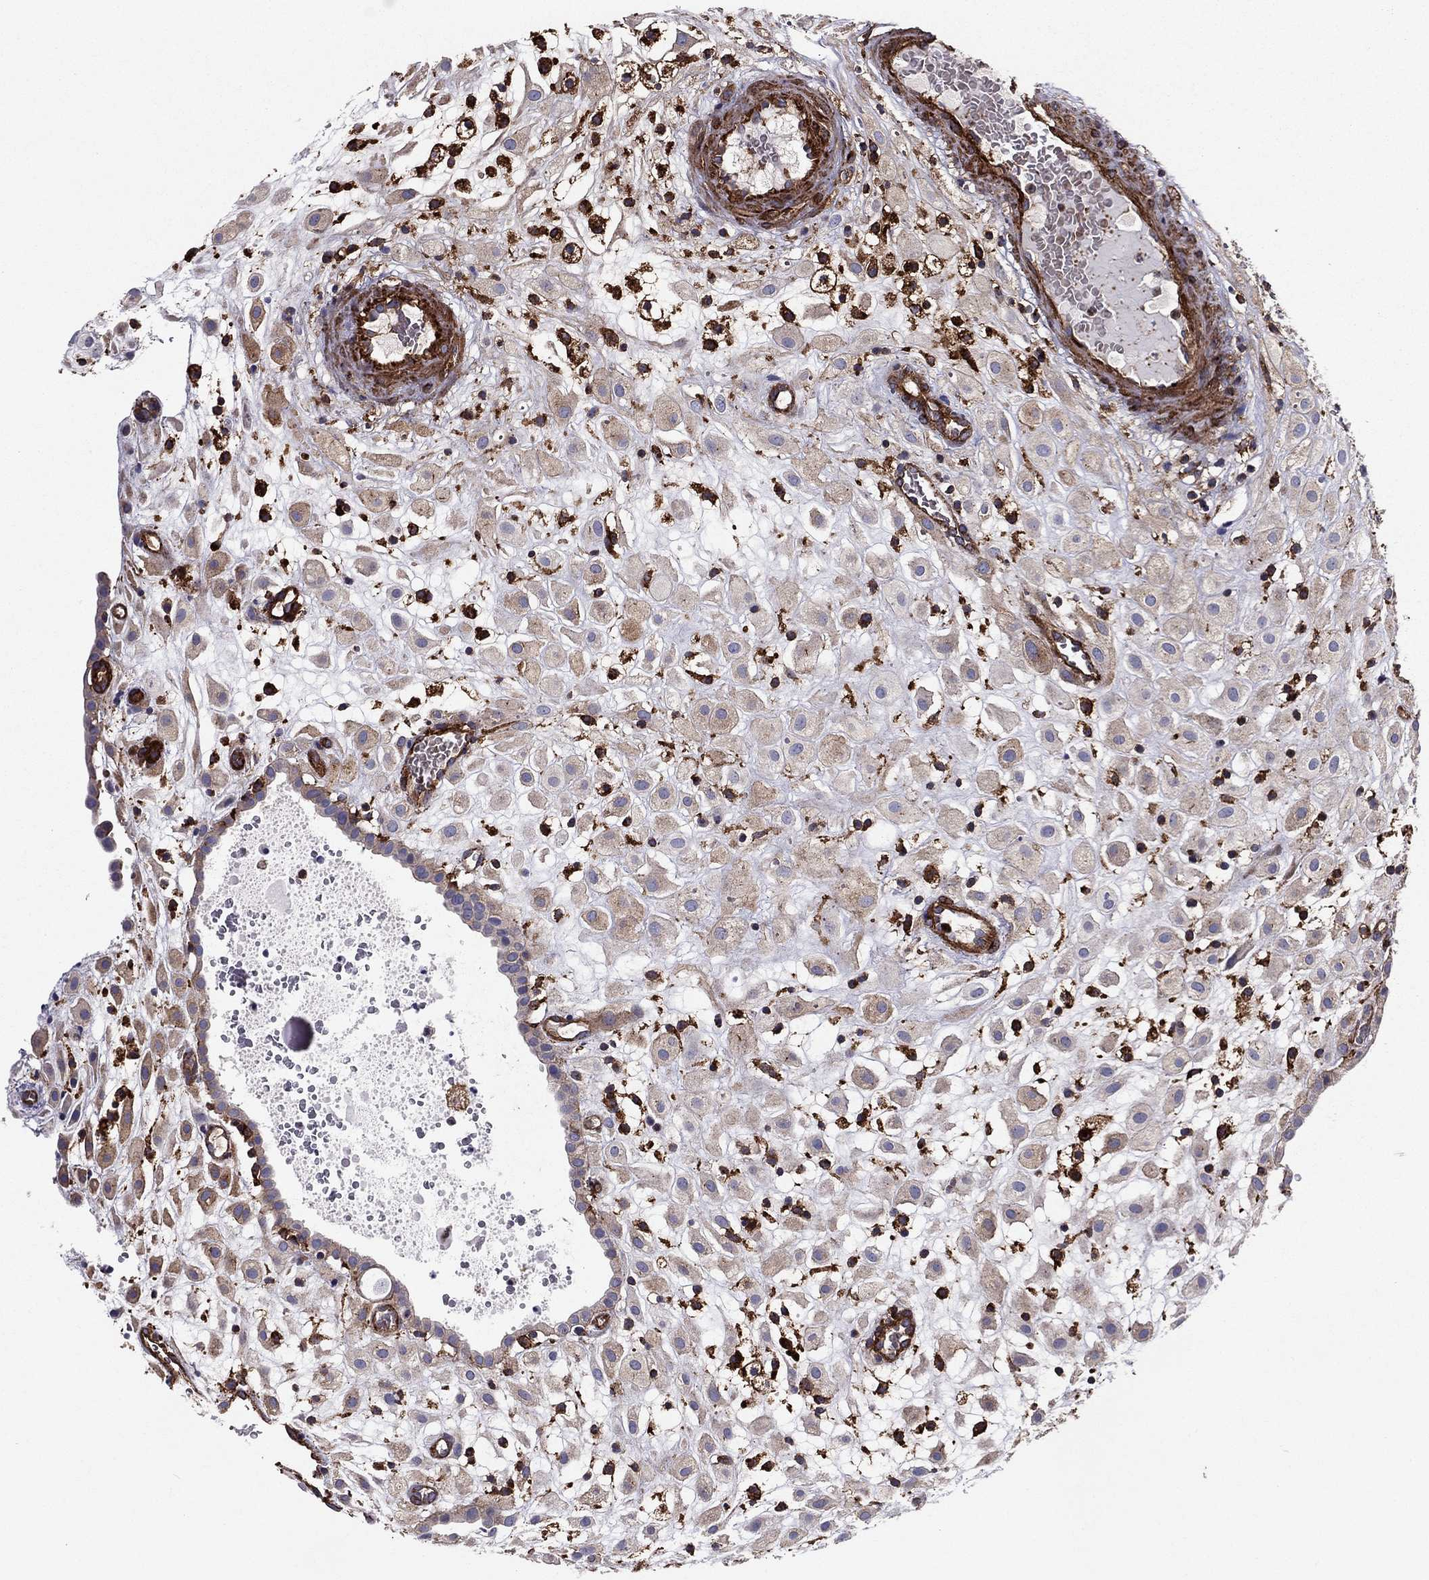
{"staining": {"intensity": "weak", "quantity": "25%-75%", "location": "cytoplasmic/membranous"}, "tissue": "placenta", "cell_type": "Decidual cells", "image_type": "normal", "snomed": [{"axis": "morphology", "description": "Normal tissue, NOS"}, {"axis": "topography", "description": "Placenta"}], "caption": "Immunohistochemistry photomicrograph of benign placenta: human placenta stained using immunohistochemistry exhibits low levels of weak protein expression localized specifically in the cytoplasmic/membranous of decidual cells, appearing as a cytoplasmic/membranous brown color.", "gene": "EHBP1L1", "patient": {"sex": "female", "age": 24}}